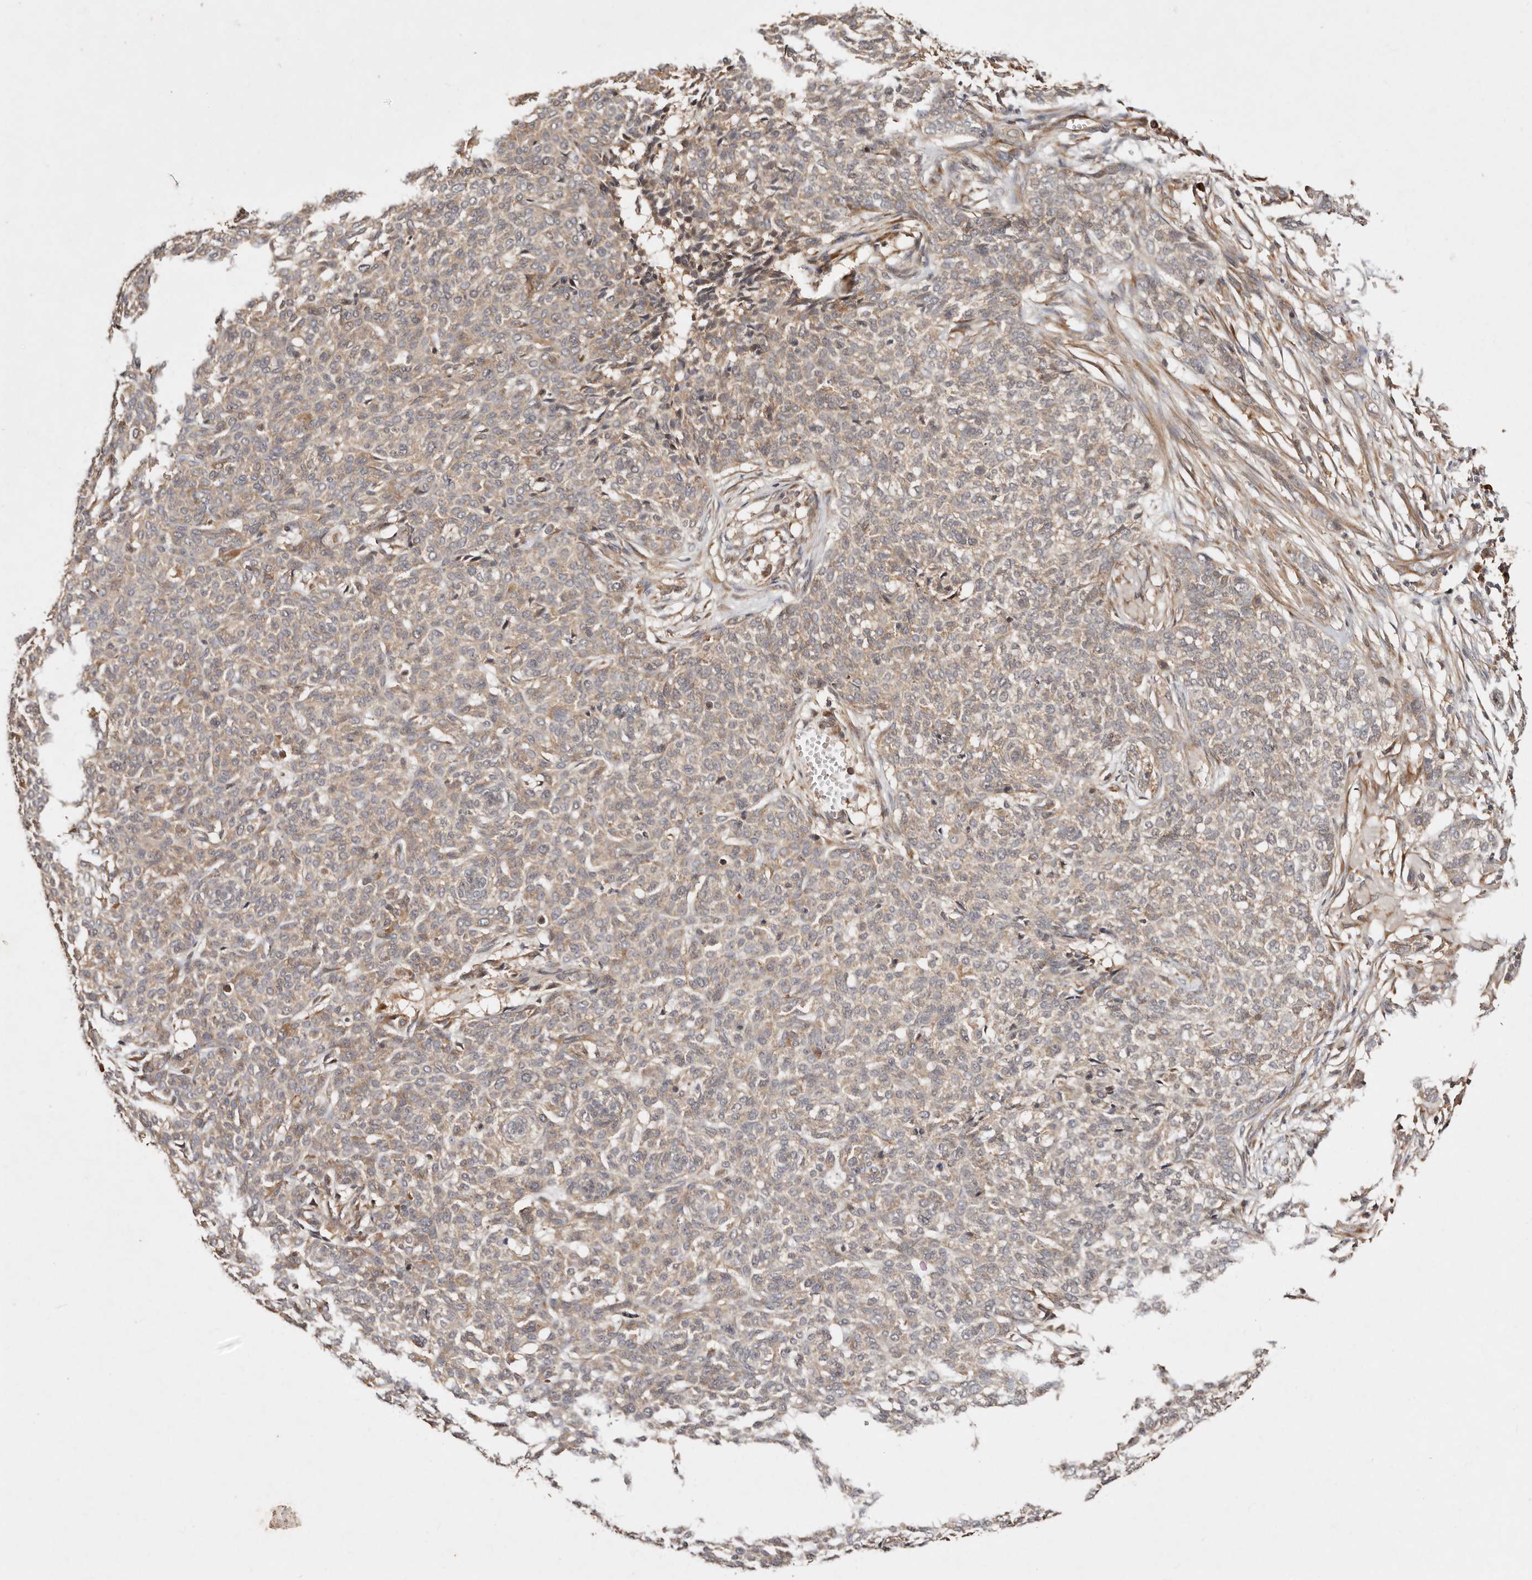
{"staining": {"intensity": "weak", "quantity": "25%-75%", "location": "cytoplasmic/membranous"}, "tissue": "skin cancer", "cell_type": "Tumor cells", "image_type": "cancer", "snomed": [{"axis": "morphology", "description": "Basal cell carcinoma"}, {"axis": "topography", "description": "Skin"}], "caption": "Immunohistochemical staining of skin cancer exhibits low levels of weak cytoplasmic/membranous expression in approximately 25%-75% of tumor cells.", "gene": "DENND11", "patient": {"sex": "male", "age": 85}}